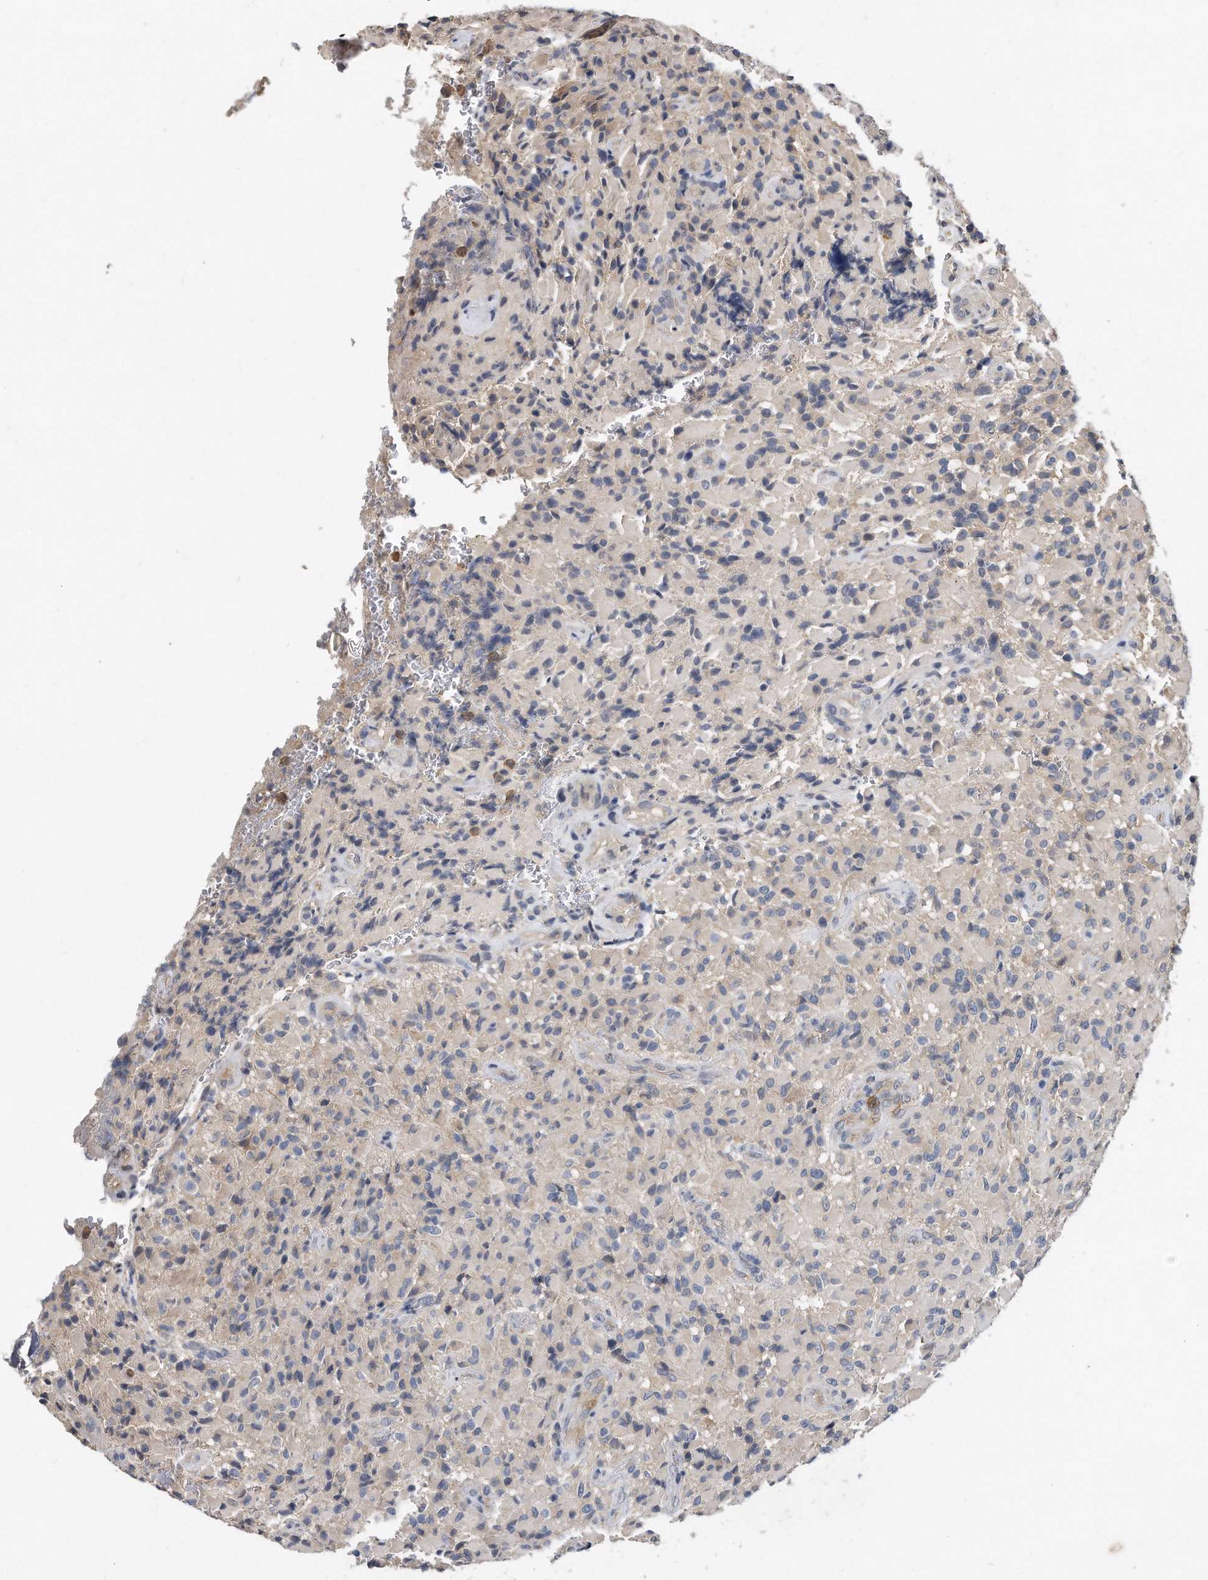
{"staining": {"intensity": "negative", "quantity": "none", "location": "none"}, "tissue": "glioma", "cell_type": "Tumor cells", "image_type": "cancer", "snomed": [{"axis": "morphology", "description": "Glioma, malignant, High grade"}, {"axis": "topography", "description": "Brain"}], "caption": "The immunohistochemistry image has no significant expression in tumor cells of glioma tissue. (DAB (3,3'-diaminobenzidine) immunohistochemistry (IHC) visualized using brightfield microscopy, high magnification).", "gene": "HOMER3", "patient": {"sex": "male", "age": 71}}